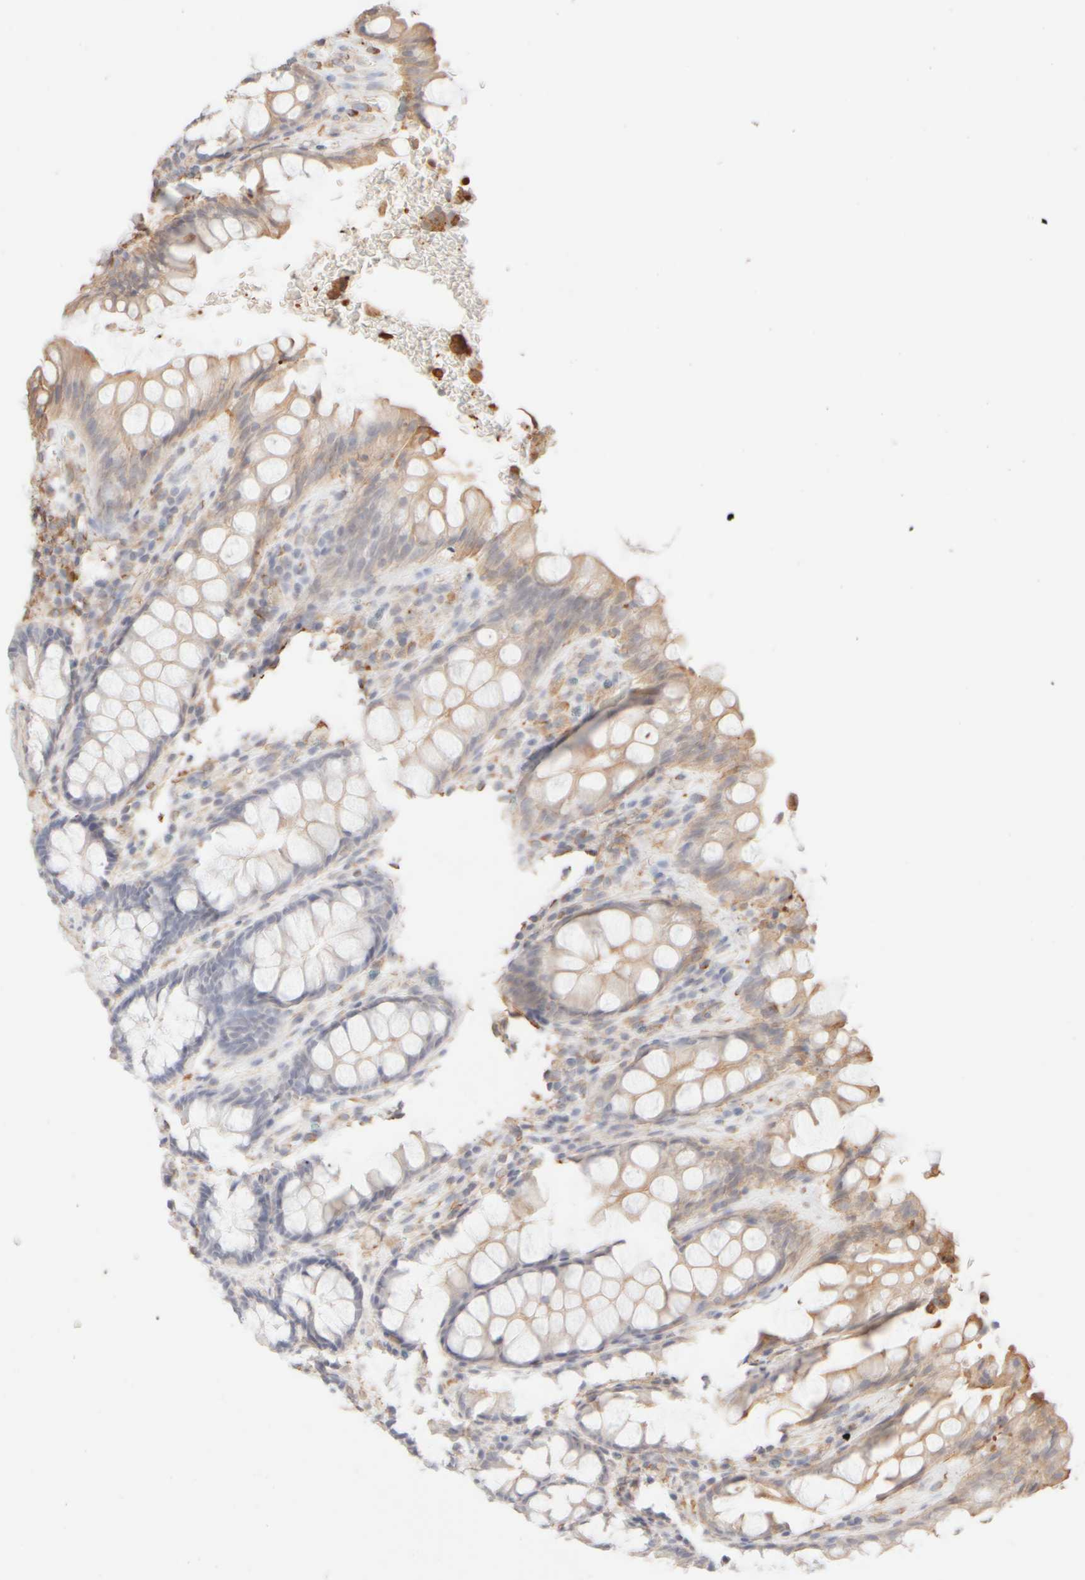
{"staining": {"intensity": "moderate", "quantity": "25%-75%", "location": "cytoplasmic/membranous"}, "tissue": "rectum", "cell_type": "Glandular cells", "image_type": "normal", "snomed": [{"axis": "morphology", "description": "Normal tissue, NOS"}, {"axis": "topography", "description": "Rectum"}], "caption": "The histopathology image reveals a brown stain indicating the presence of a protein in the cytoplasmic/membranous of glandular cells in rectum. (DAB (3,3'-diaminobenzidine) = brown stain, brightfield microscopy at high magnification).", "gene": "KRT15", "patient": {"sex": "male", "age": 64}}